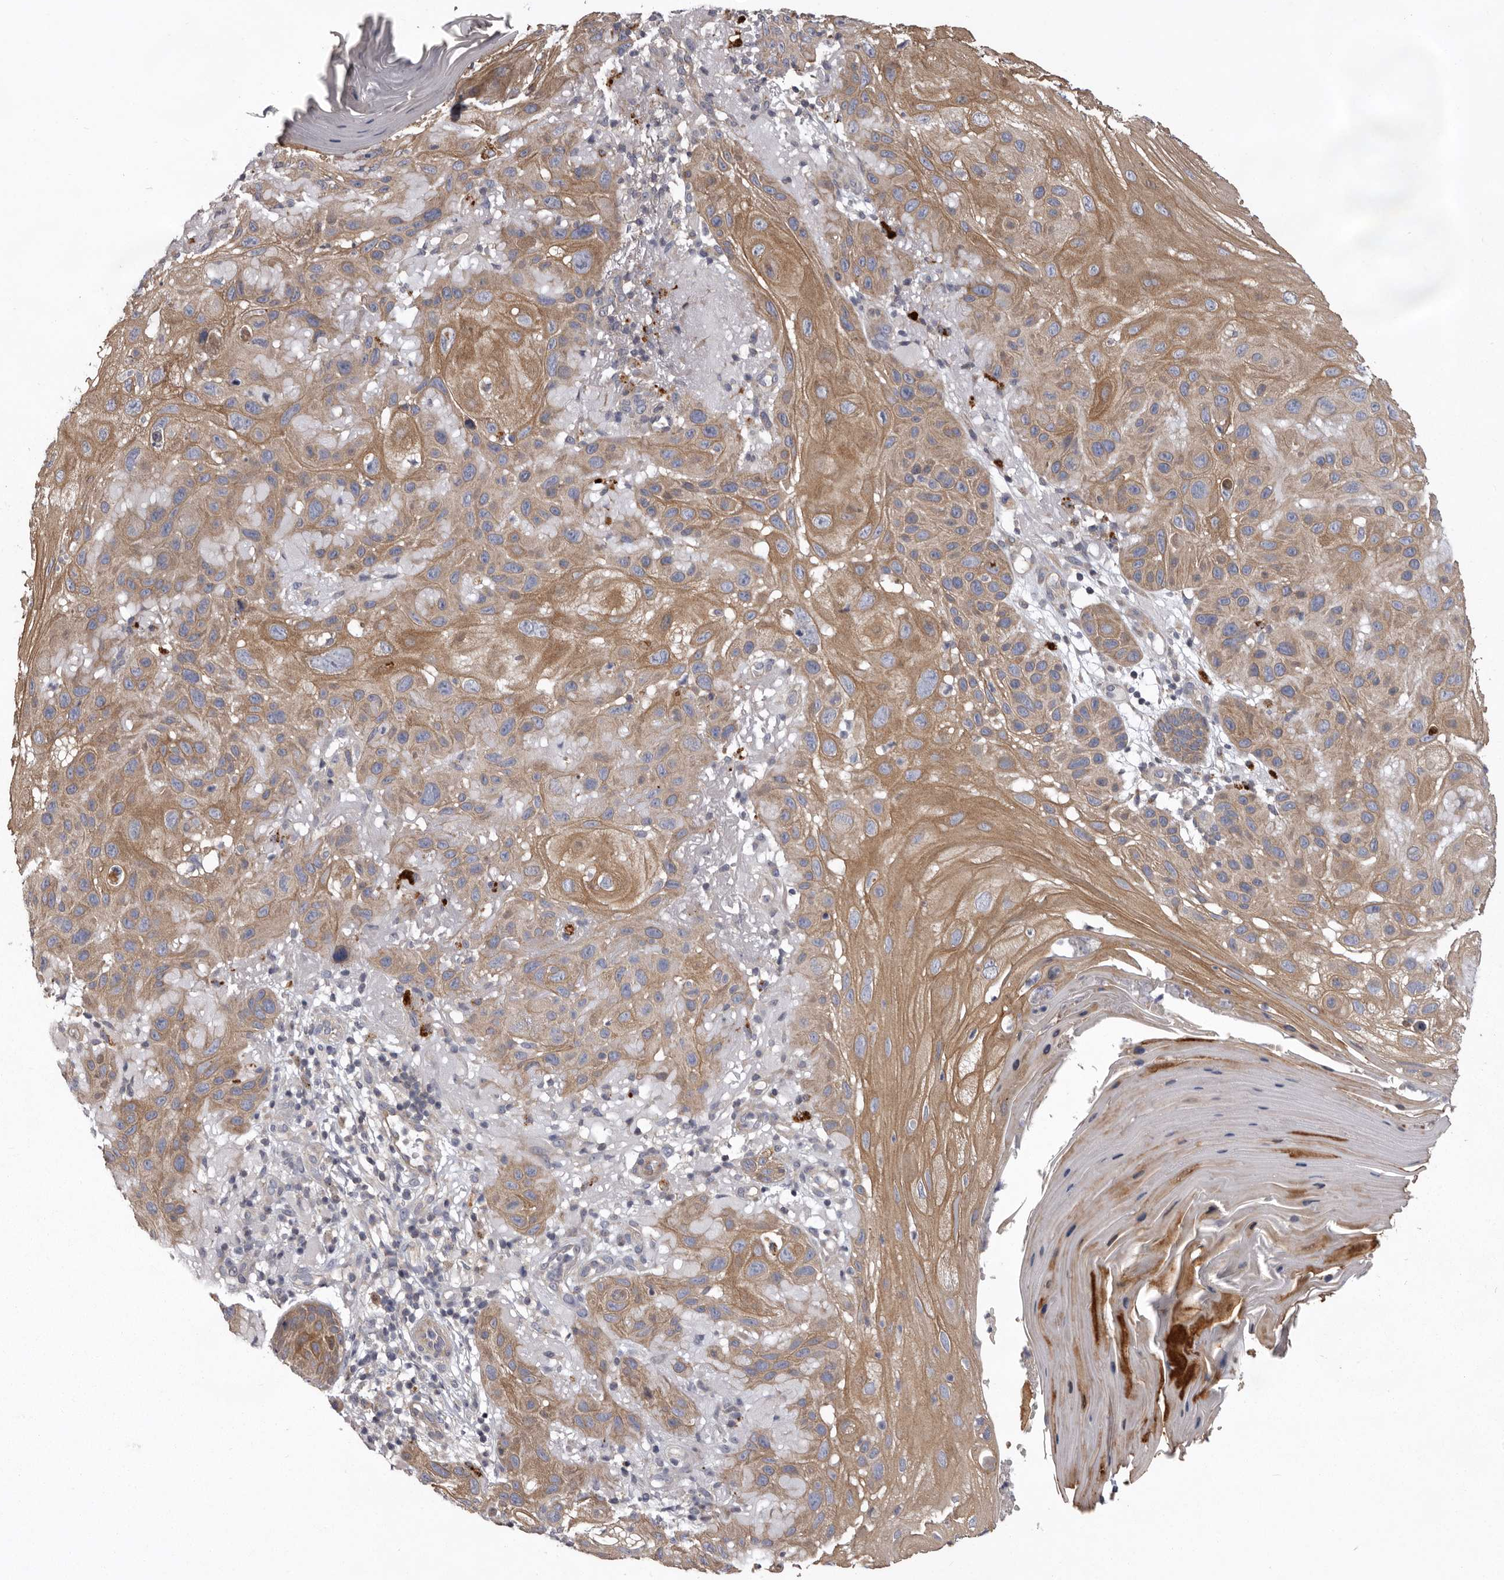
{"staining": {"intensity": "moderate", "quantity": ">75%", "location": "cytoplasmic/membranous"}, "tissue": "skin cancer", "cell_type": "Tumor cells", "image_type": "cancer", "snomed": [{"axis": "morphology", "description": "Normal tissue, NOS"}, {"axis": "morphology", "description": "Squamous cell carcinoma, NOS"}, {"axis": "topography", "description": "Skin"}], "caption": "IHC of skin cancer (squamous cell carcinoma) shows medium levels of moderate cytoplasmic/membranous staining in approximately >75% of tumor cells.", "gene": "WDR47", "patient": {"sex": "female", "age": 96}}